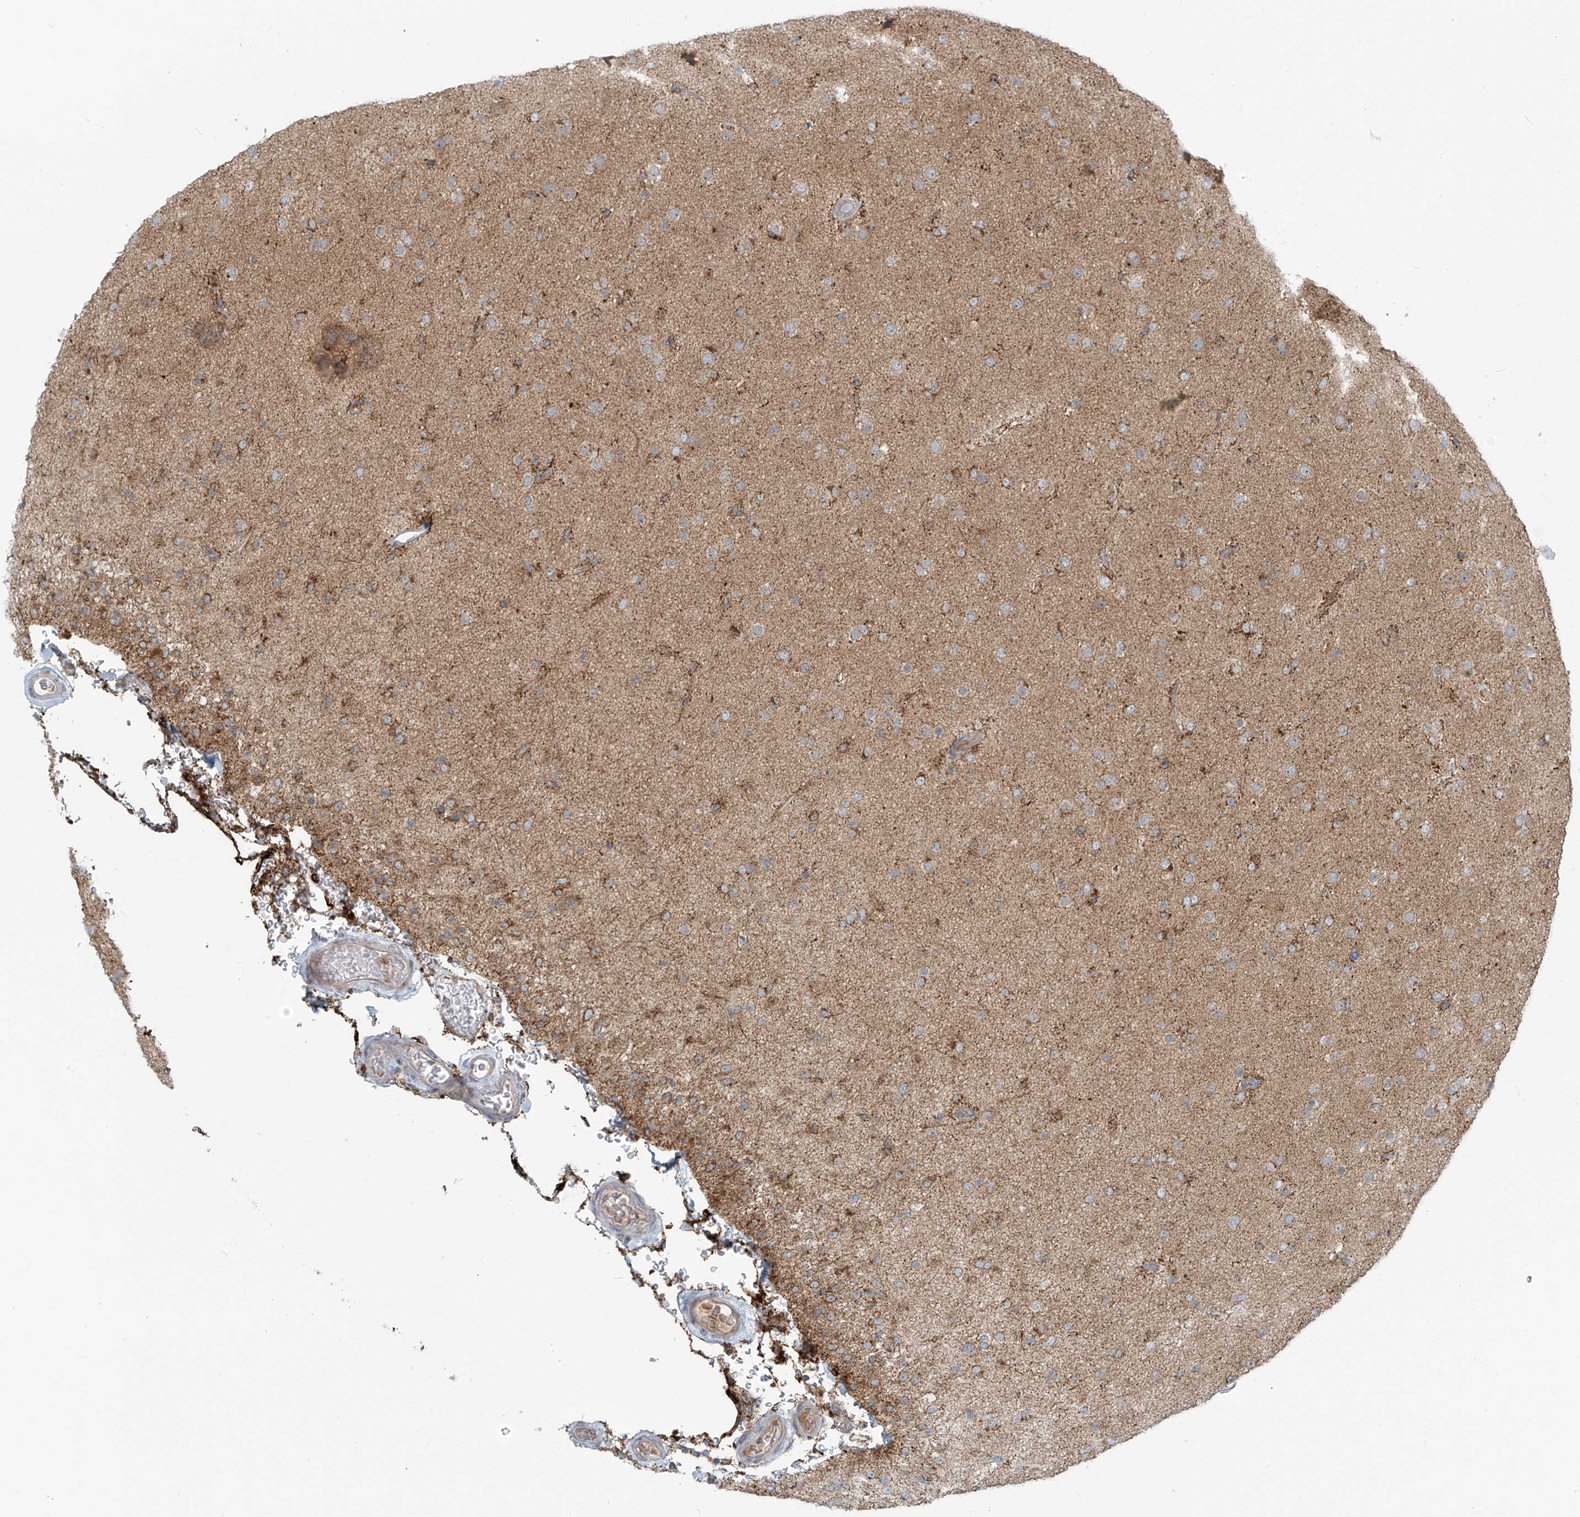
{"staining": {"intensity": "moderate", "quantity": "25%-75%", "location": "cytoplasmic/membranous"}, "tissue": "glioma", "cell_type": "Tumor cells", "image_type": "cancer", "snomed": [{"axis": "morphology", "description": "Glioma, malignant, Low grade"}, {"axis": "topography", "description": "Brain"}], "caption": "Immunohistochemical staining of human malignant glioma (low-grade) shows medium levels of moderate cytoplasmic/membranous staining in approximately 25%-75% of tumor cells.", "gene": "LZTS3", "patient": {"sex": "male", "age": 65}}